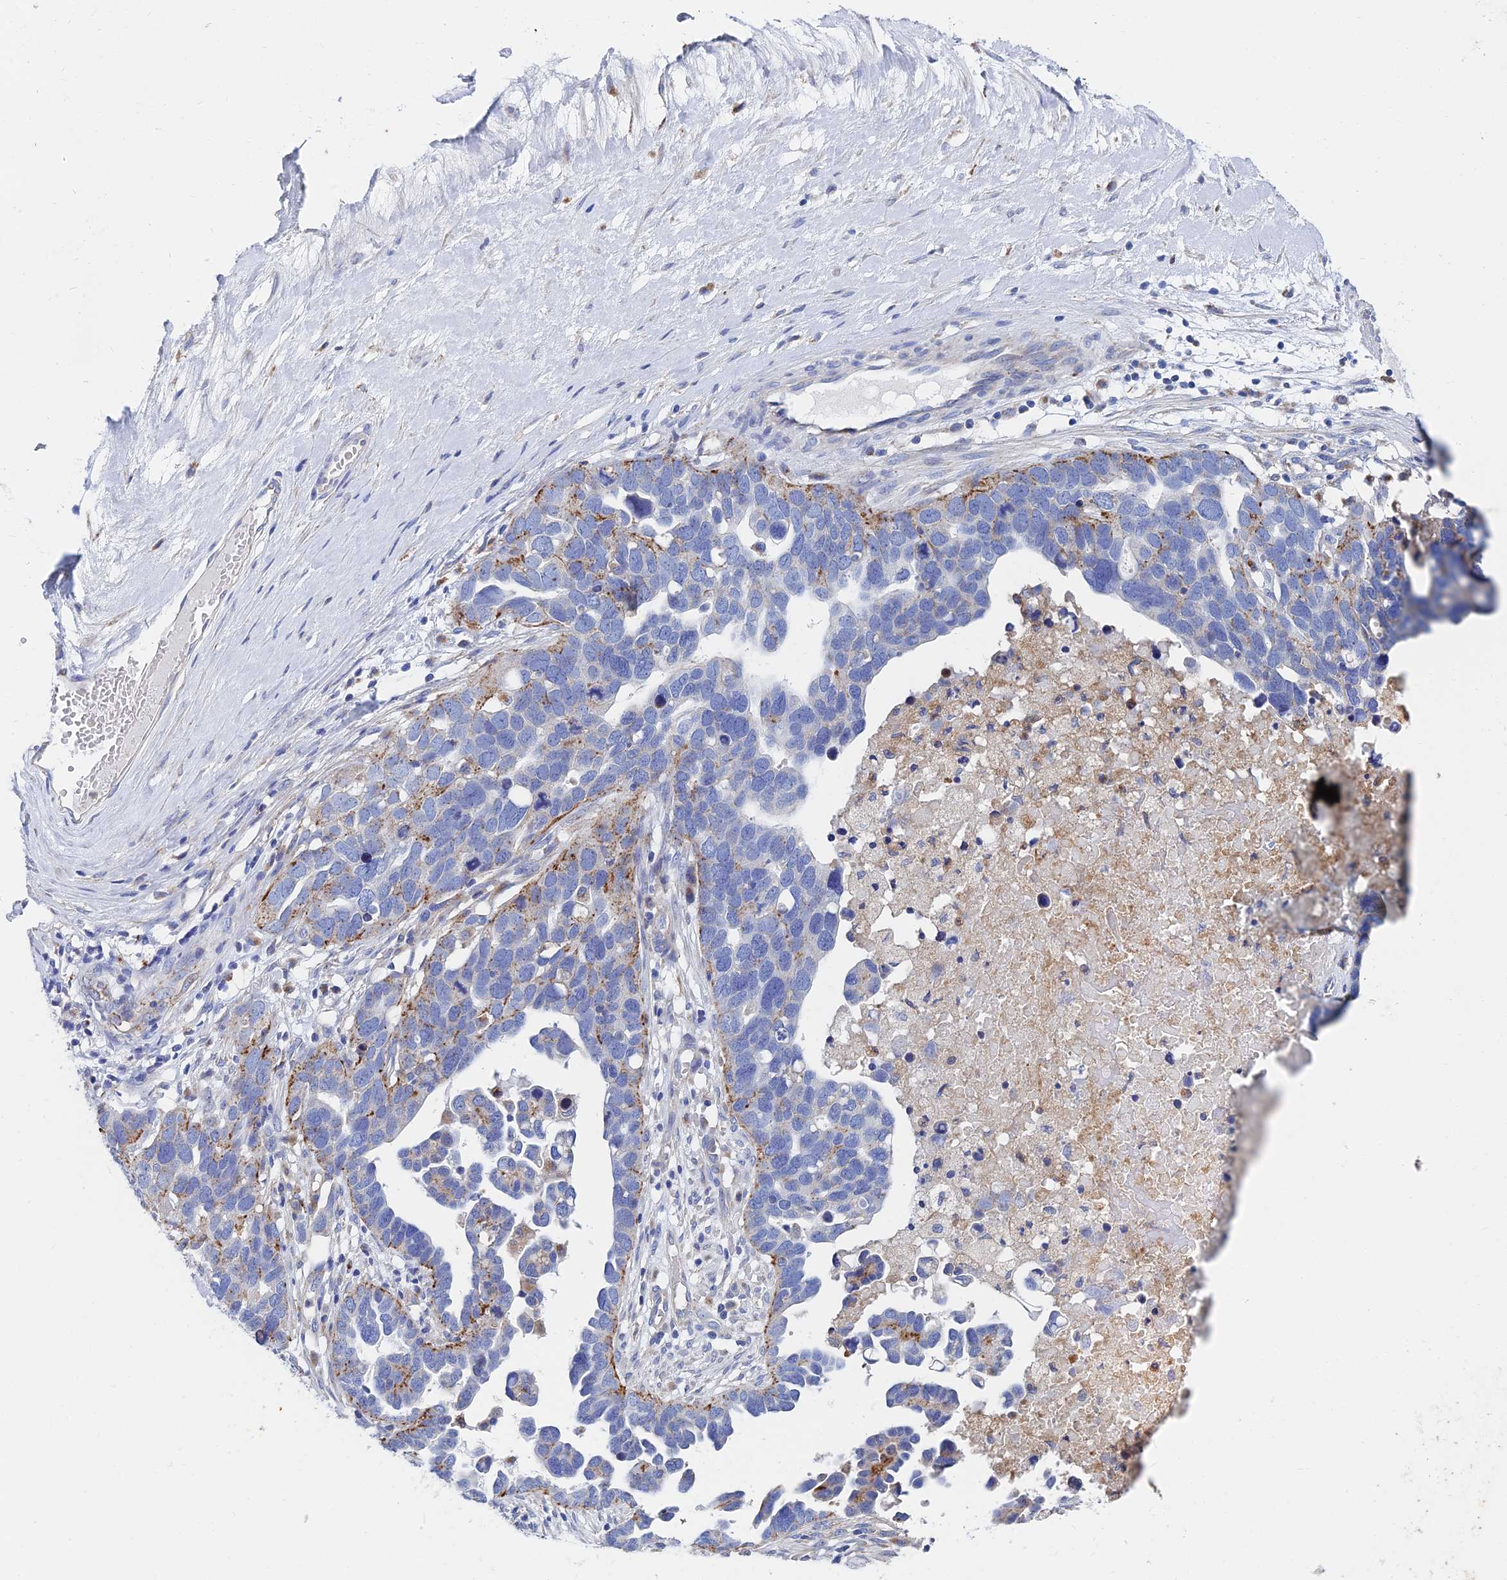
{"staining": {"intensity": "moderate", "quantity": "<25%", "location": "cytoplasmic/membranous"}, "tissue": "ovarian cancer", "cell_type": "Tumor cells", "image_type": "cancer", "snomed": [{"axis": "morphology", "description": "Cystadenocarcinoma, serous, NOS"}, {"axis": "topography", "description": "Ovary"}], "caption": "Ovarian cancer stained with immunohistochemistry (IHC) displays moderate cytoplasmic/membranous staining in about <25% of tumor cells.", "gene": "SPNS1", "patient": {"sex": "female", "age": 54}}